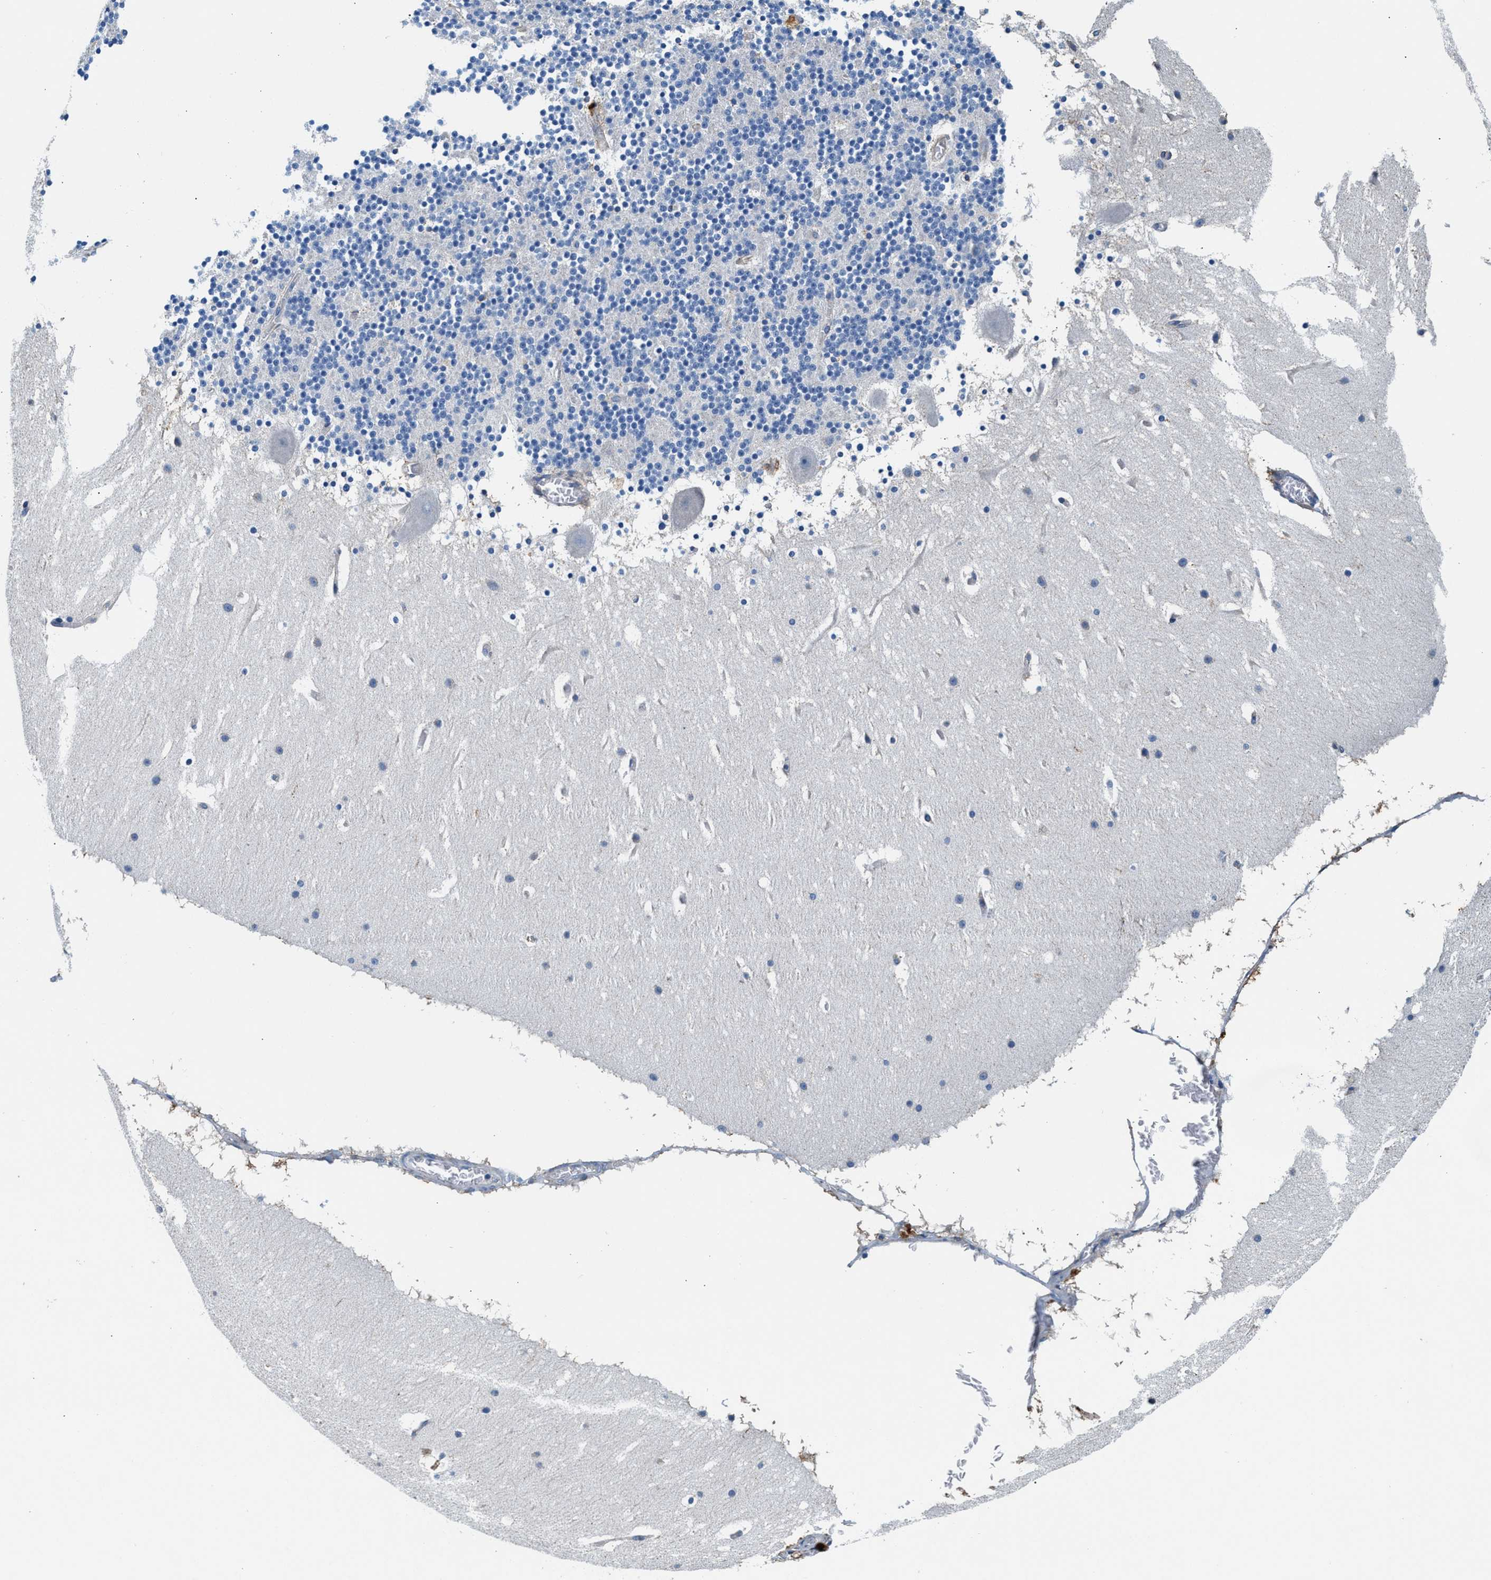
{"staining": {"intensity": "negative", "quantity": "none", "location": "none"}, "tissue": "cerebellum", "cell_type": "Cells in granular layer", "image_type": "normal", "snomed": [{"axis": "morphology", "description": "Normal tissue, NOS"}, {"axis": "topography", "description": "Cerebellum"}], "caption": "High power microscopy photomicrograph of an immunohistochemistry image of normal cerebellum, revealing no significant positivity in cells in granular layer. (DAB IHC visualized using brightfield microscopy, high magnification).", "gene": "SLFN11", "patient": {"sex": "male", "age": 45}}